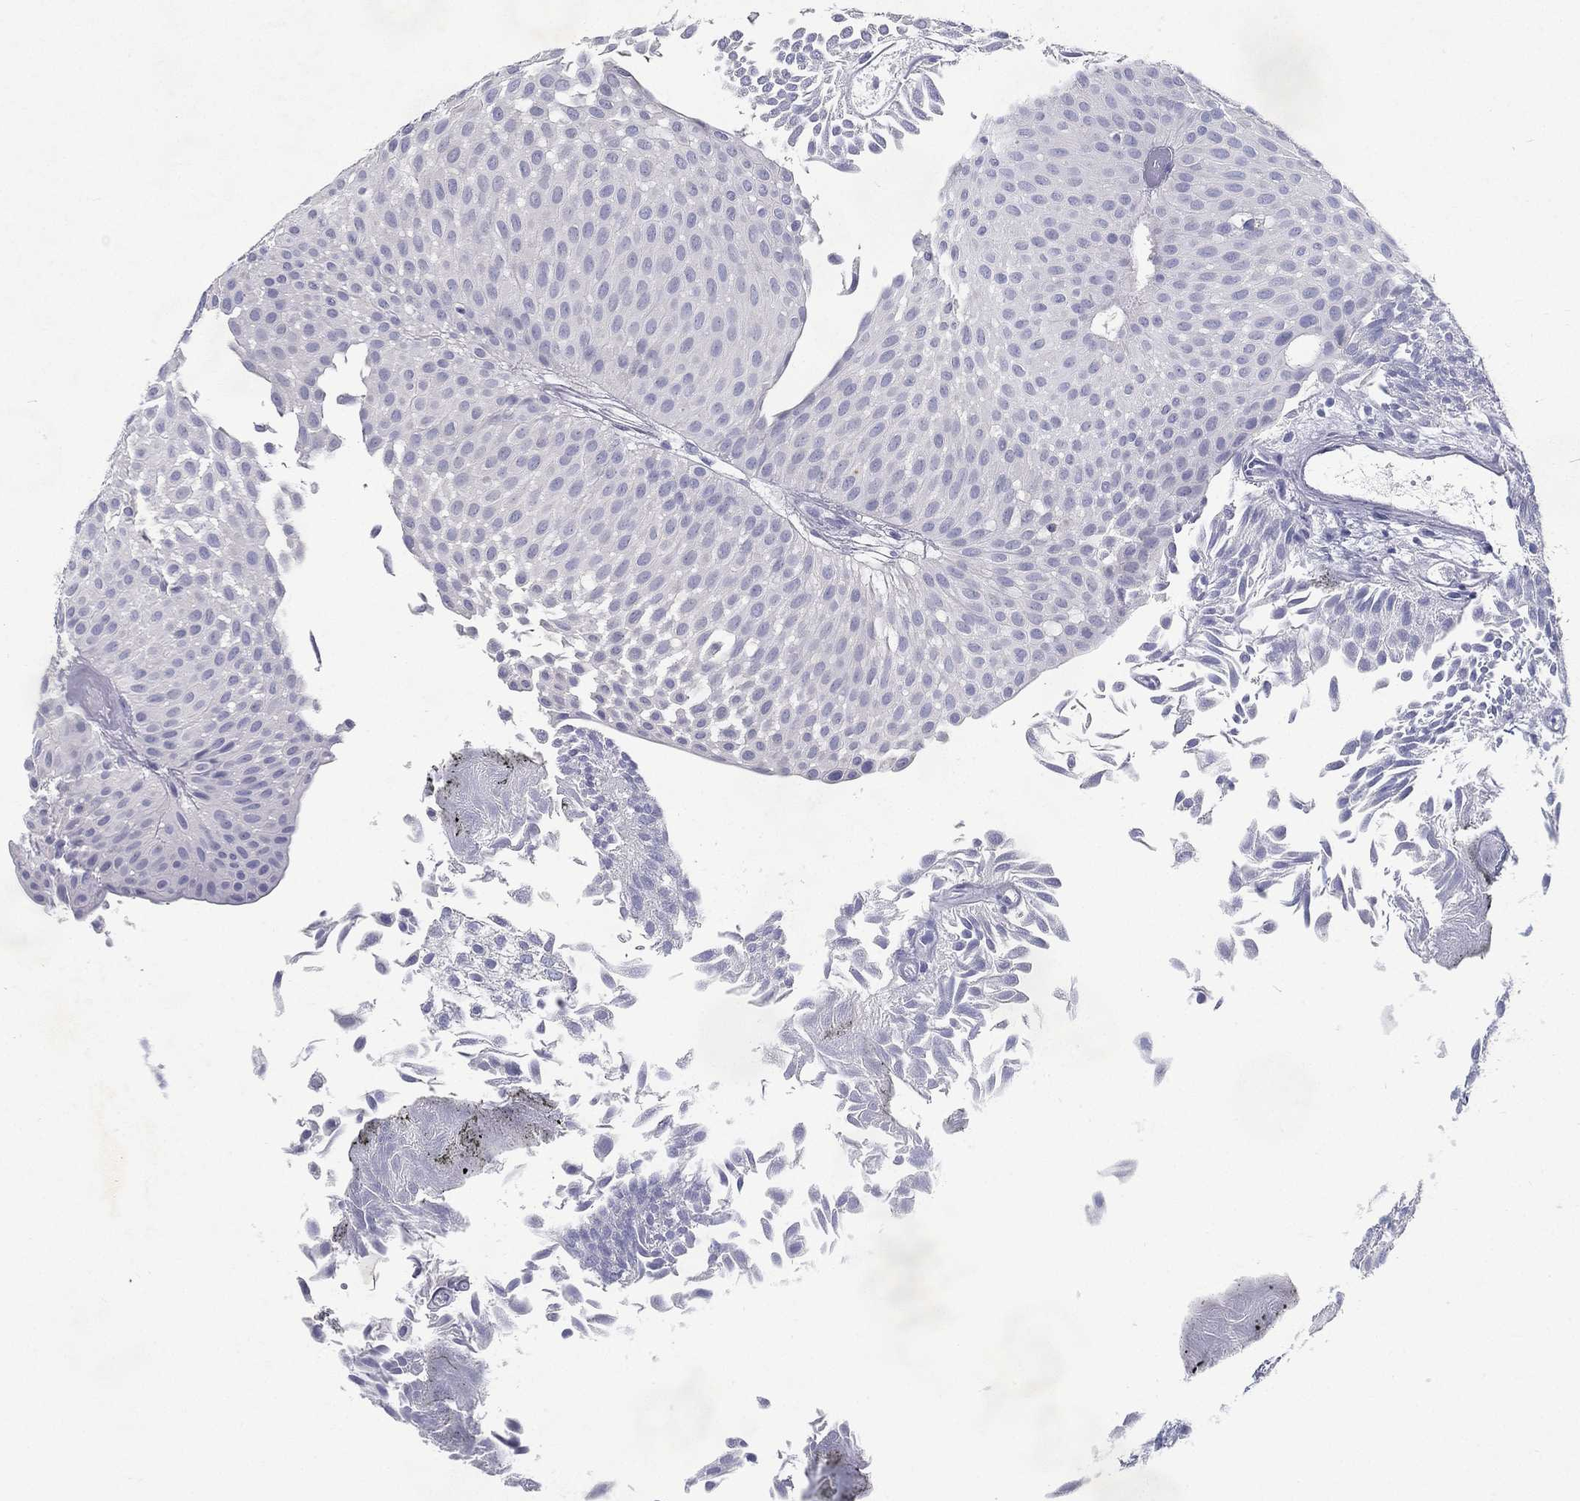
{"staining": {"intensity": "negative", "quantity": "none", "location": "none"}, "tissue": "urothelial cancer", "cell_type": "Tumor cells", "image_type": "cancer", "snomed": [{"axis": "morphology", "description": "Urothelial carcinoma, Low grade"}, {"axis": "topography", "description": "Urinary bladder"}], "caption": "High magnification brightfield microscopy of urothelial cancer stained with DAB (3,3'-diaminobenzidine) (brown) and counterstained with hematoxylin (blue): tumor cells show no significant staining. The staining is performed using DAB (3,3'-diaminobenzidine) brown chromogen with nuclei counter-stained in using hematoxylin.", "gene": "RGS13", "patient": {"sex": "male", "age": 64}}